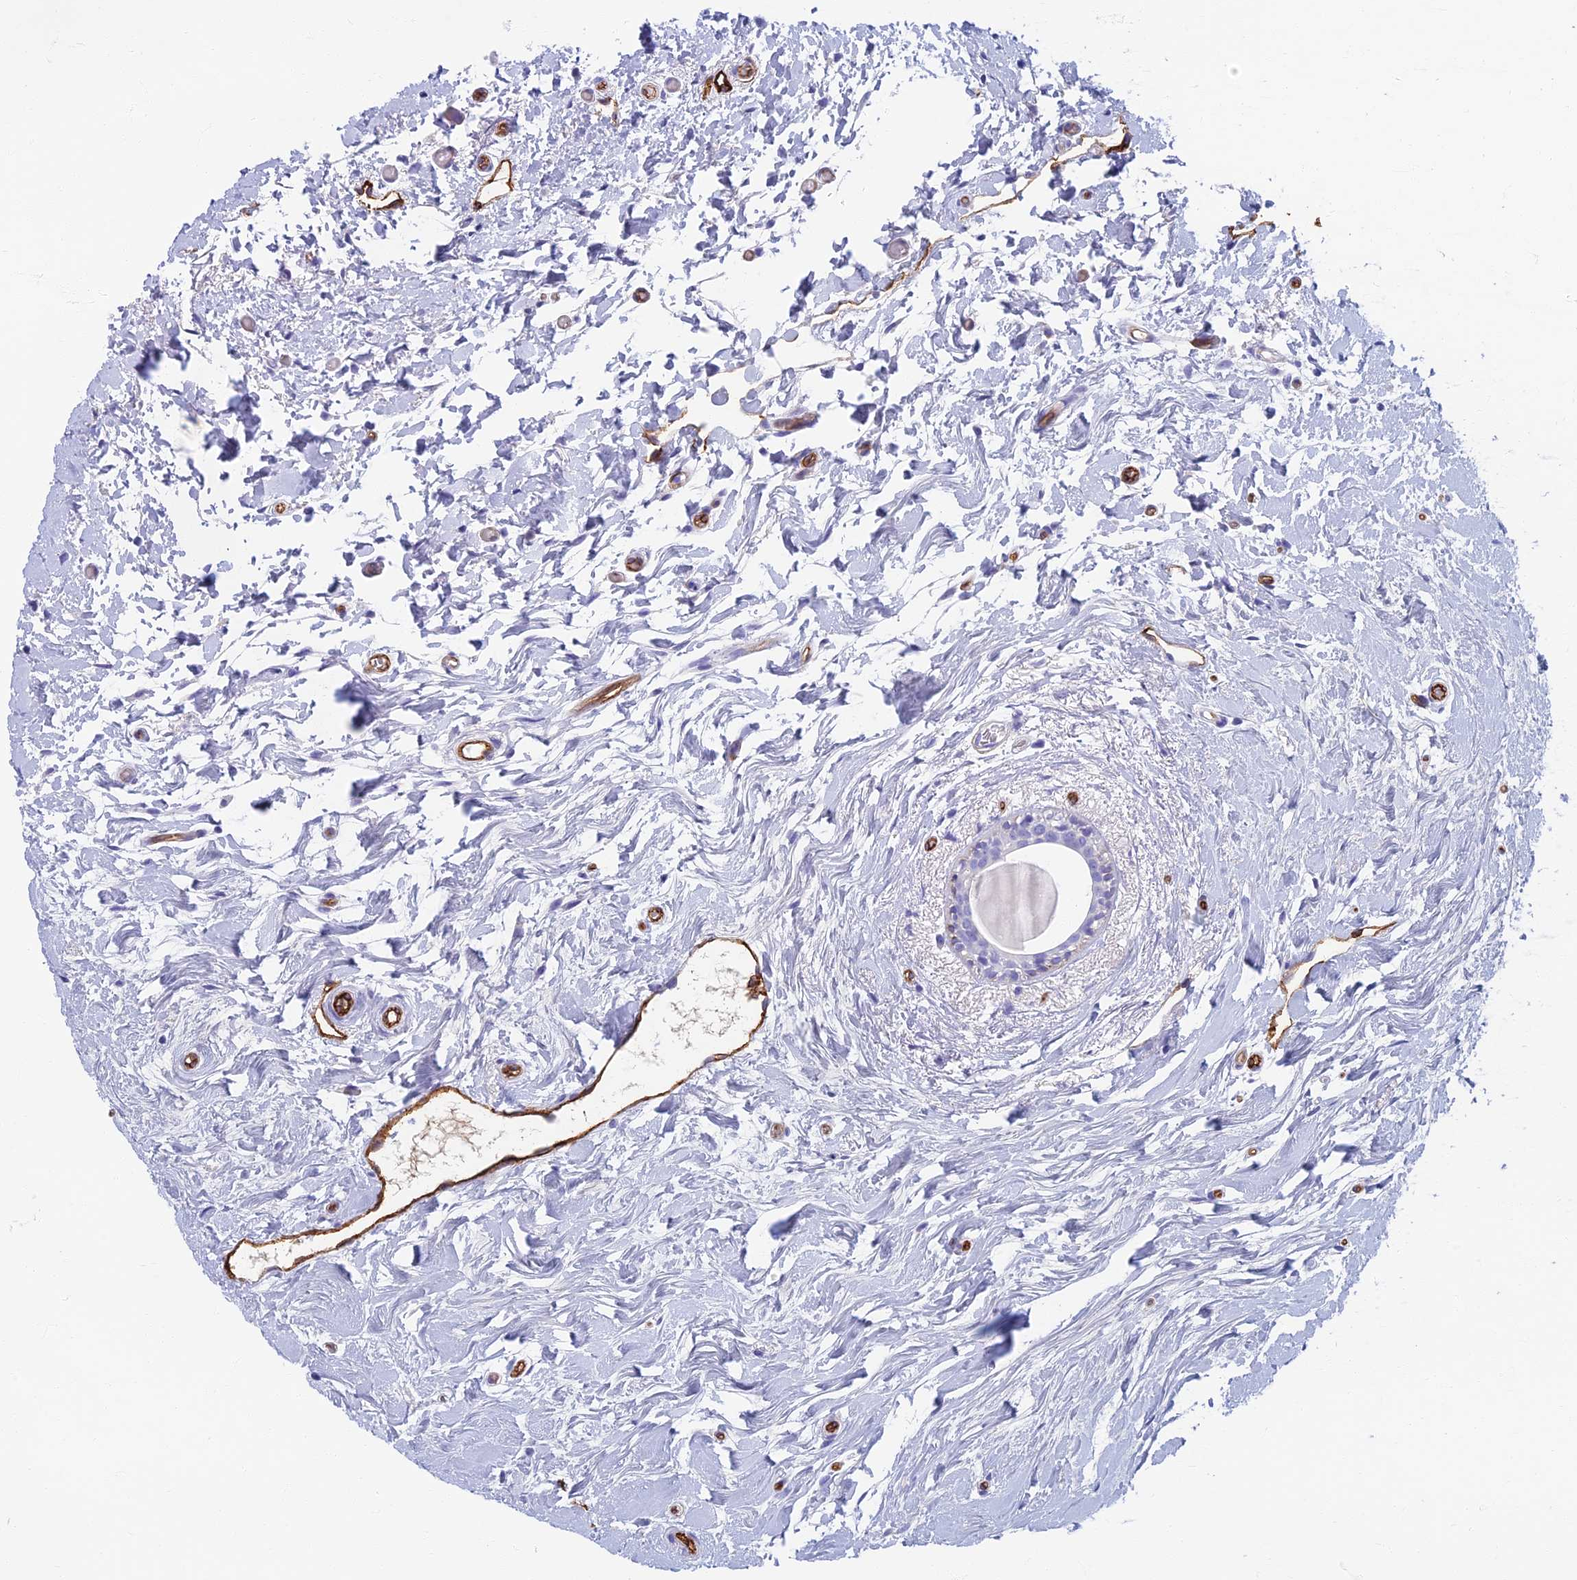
{"staining": {"intensity": "negative", "quantity": "none", "location": "none"}, "tissue": "breast cancer", "cell_type": "Tumor cells", "image_type": "cancer", "snomed": [{"axis": "morphology", "description": "Normal tissue, NOS"}, {"axis": "morphology", "description": "Duct carcinoma"}, {"axis": "topography", "description": "Breast"}], "caption": "Tumor cells are negative for brown protein staining in breast cancer (invasive ductal carcinoma).", "gene": "ETFRF1", "patient": {"sex": "female", "age": 62}}